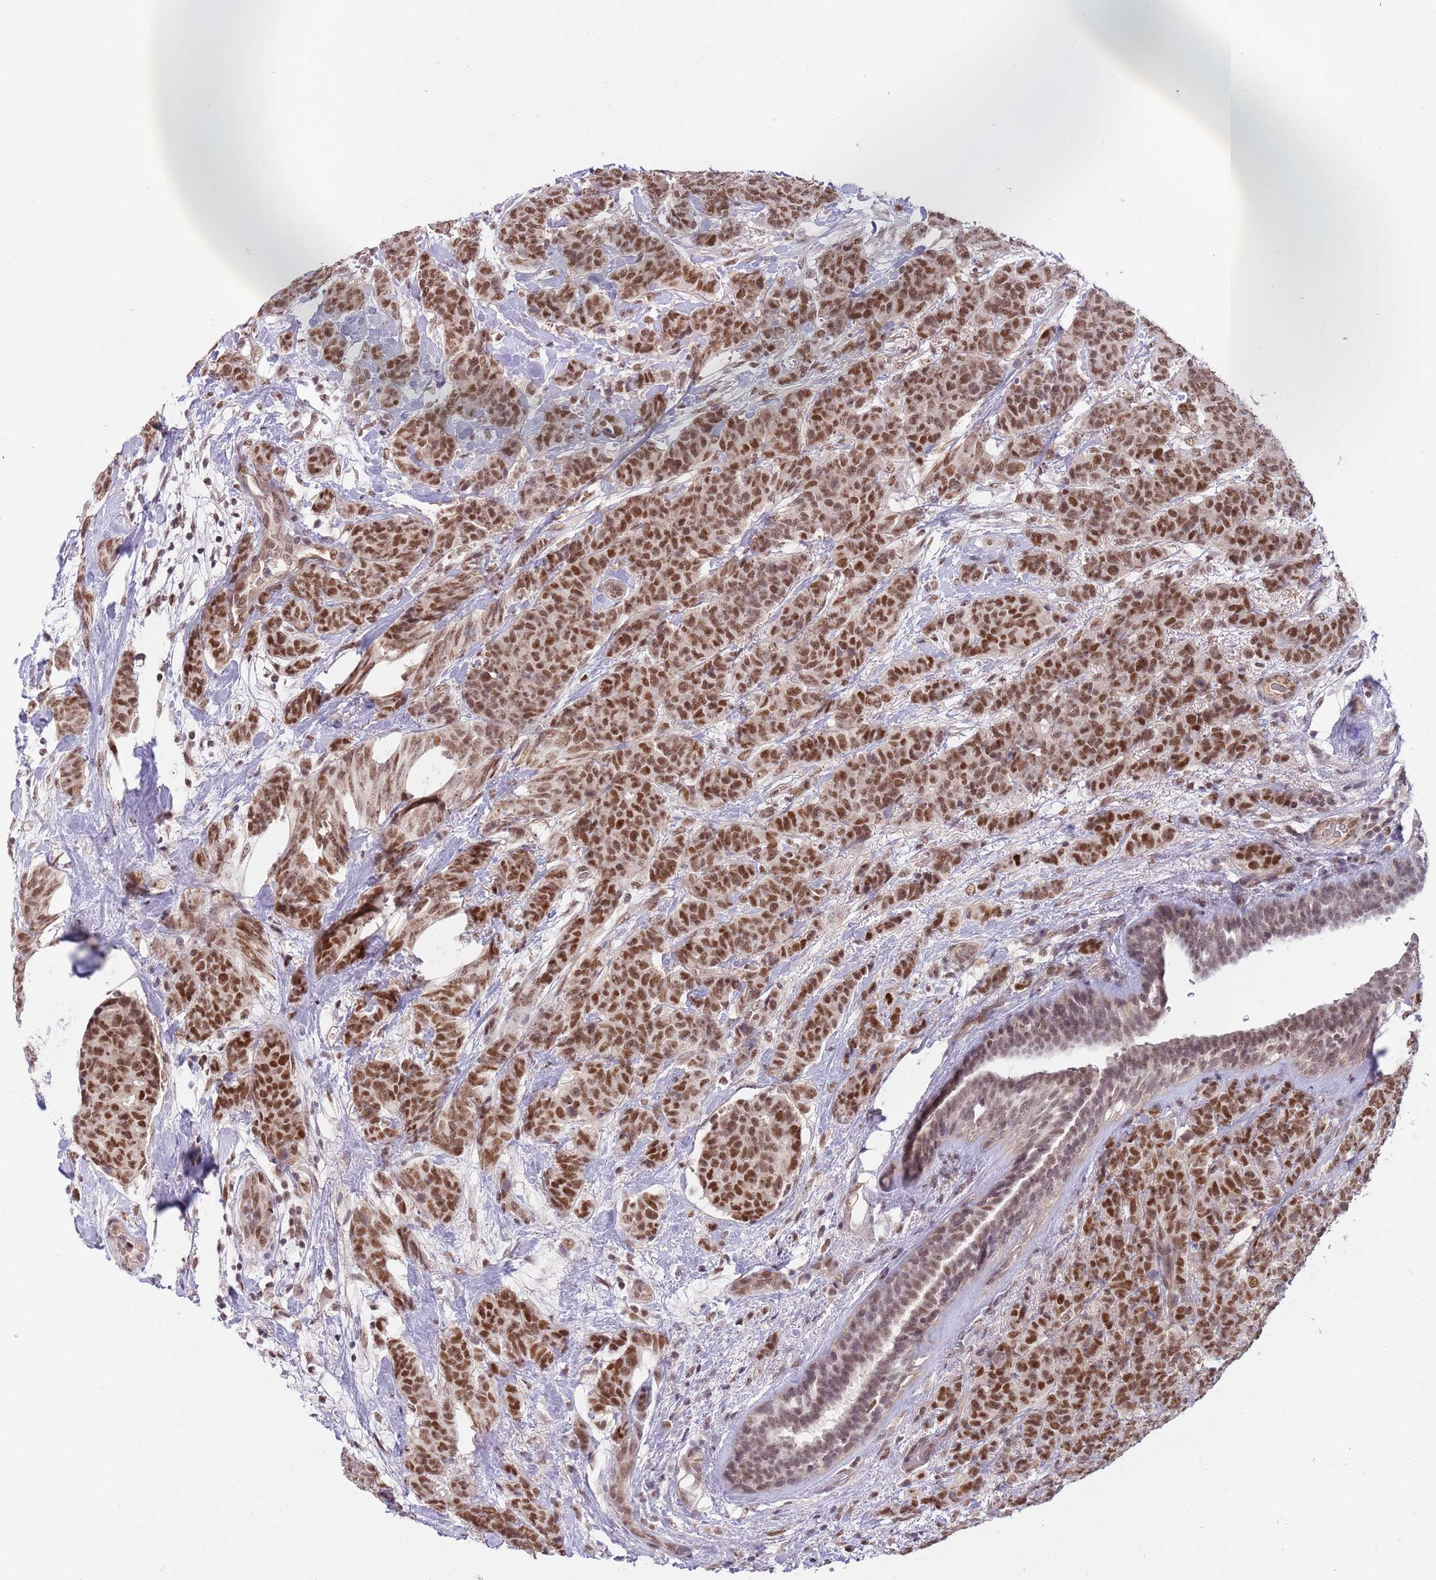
{"staining": {"intensity": "moderate", "quantity": ">75%", "location": "cytoplasmic/membranous,nuclear"}, "tissue": "breast cancer", "cell_type": "Tumor cells", "image_type": "cancer", "snomed": [{"axis": "morphology", "description": "Duct carcinoma"}, {"axis": "topography", "description": "Breast"}], "caption": "DAB (3,3'-diaminobenzidine) immunohistochemical staining of human breast infiltrating ductal carcinoma exhibits moderate cytoplasmic/membranous and nuclear protein positivity in approximately >75% of tumor cells. Nuclei are stained in blue.", "gene": "ZBTB7A", "patient": {"sex": "female", "age": 40}}